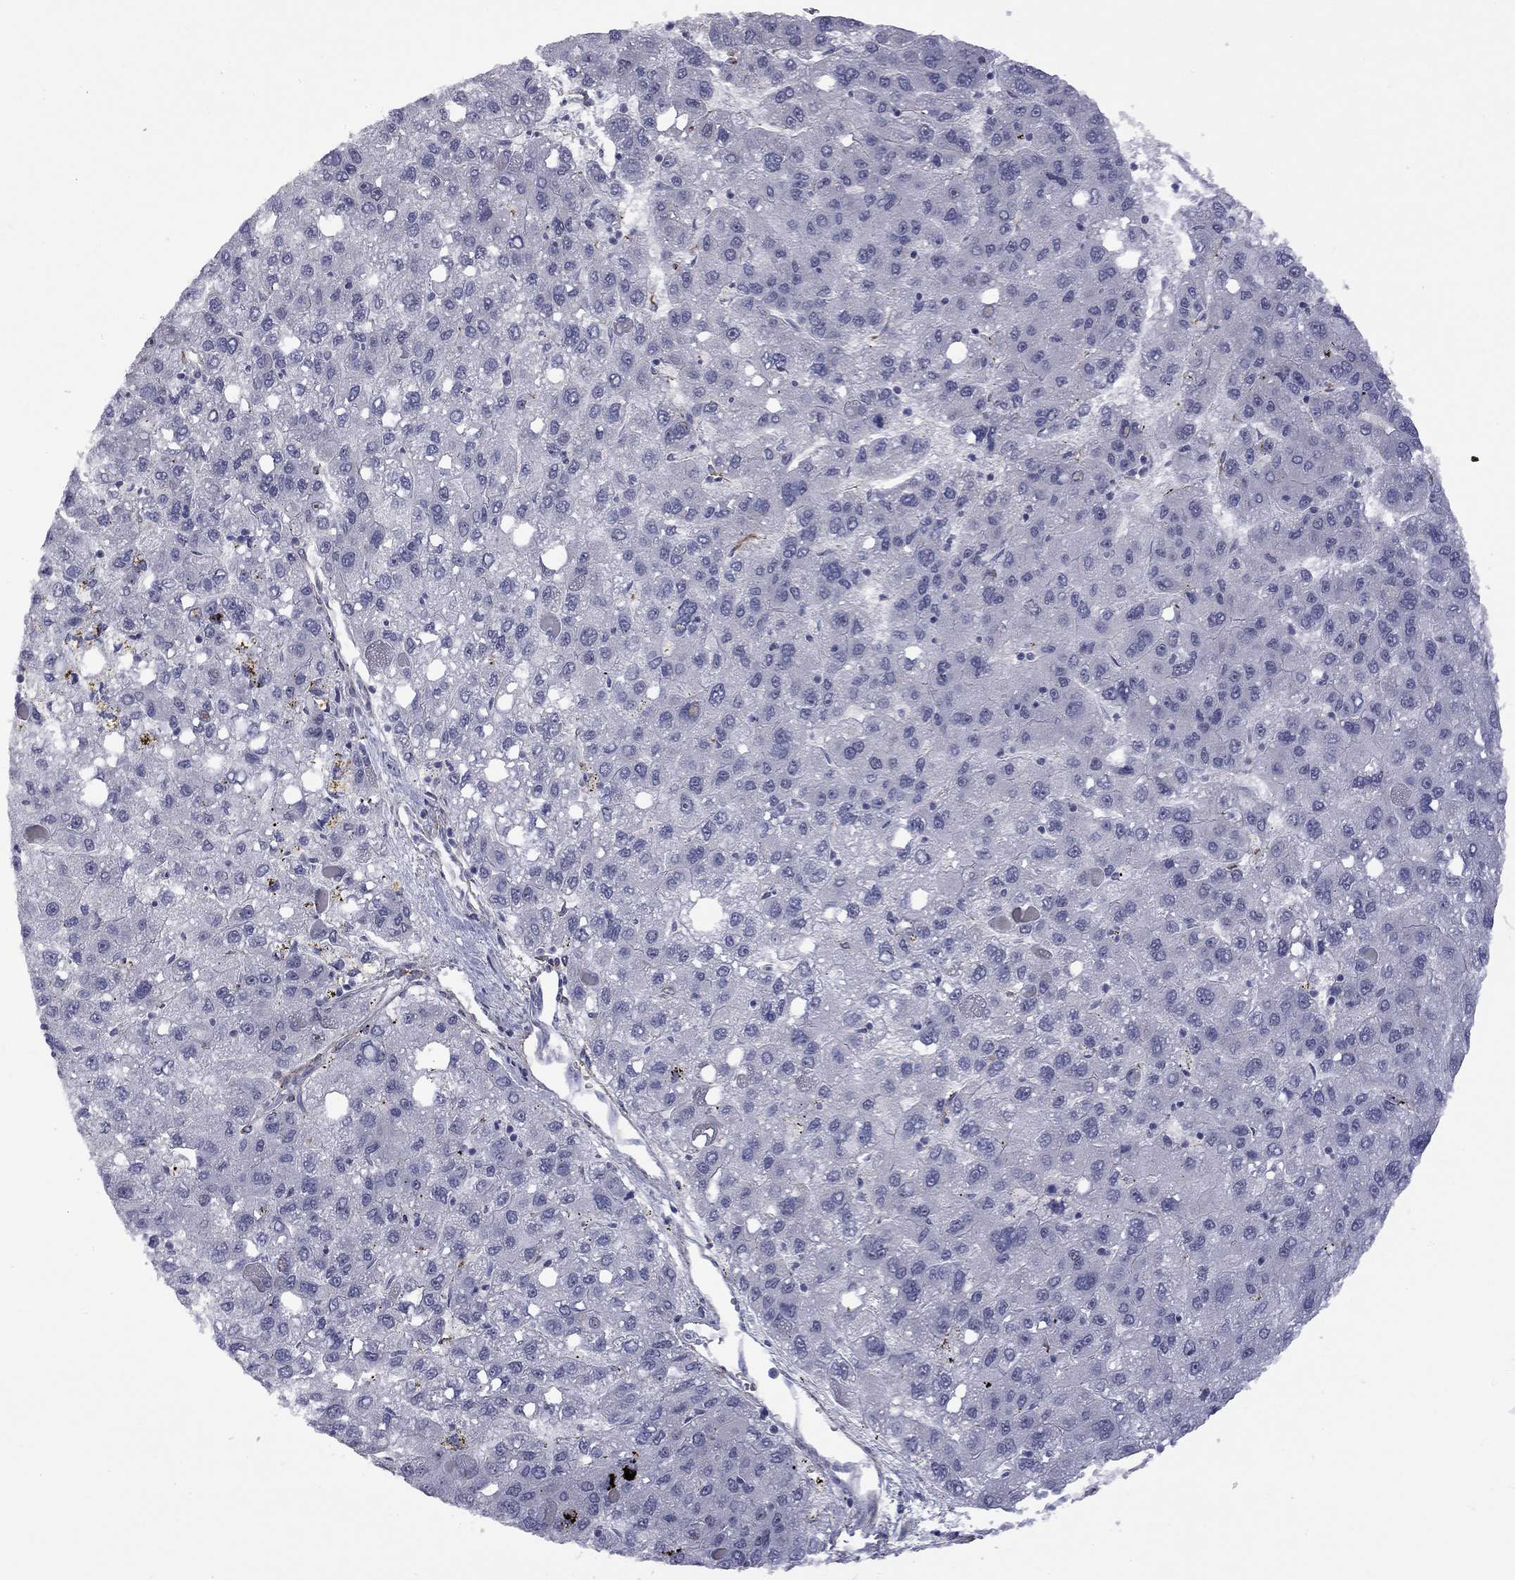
{"staining": {"intensity": "negative", "quantity": "none", "location": "none"}, "tissue": "liver cancer", "cell_type": "Tumor cells", "image_type": "cancer", "snomed": [{"axis": "morphology", "description": "Carcinoma, Hepatocellular, NOS"}, {"axis": "topography", "description": "Liver"}], "caption": "There is no significant expression in tumor cells of liver cancer.", "gene": "GSG1L", "patient": {"sex": "female", "age": 82}}